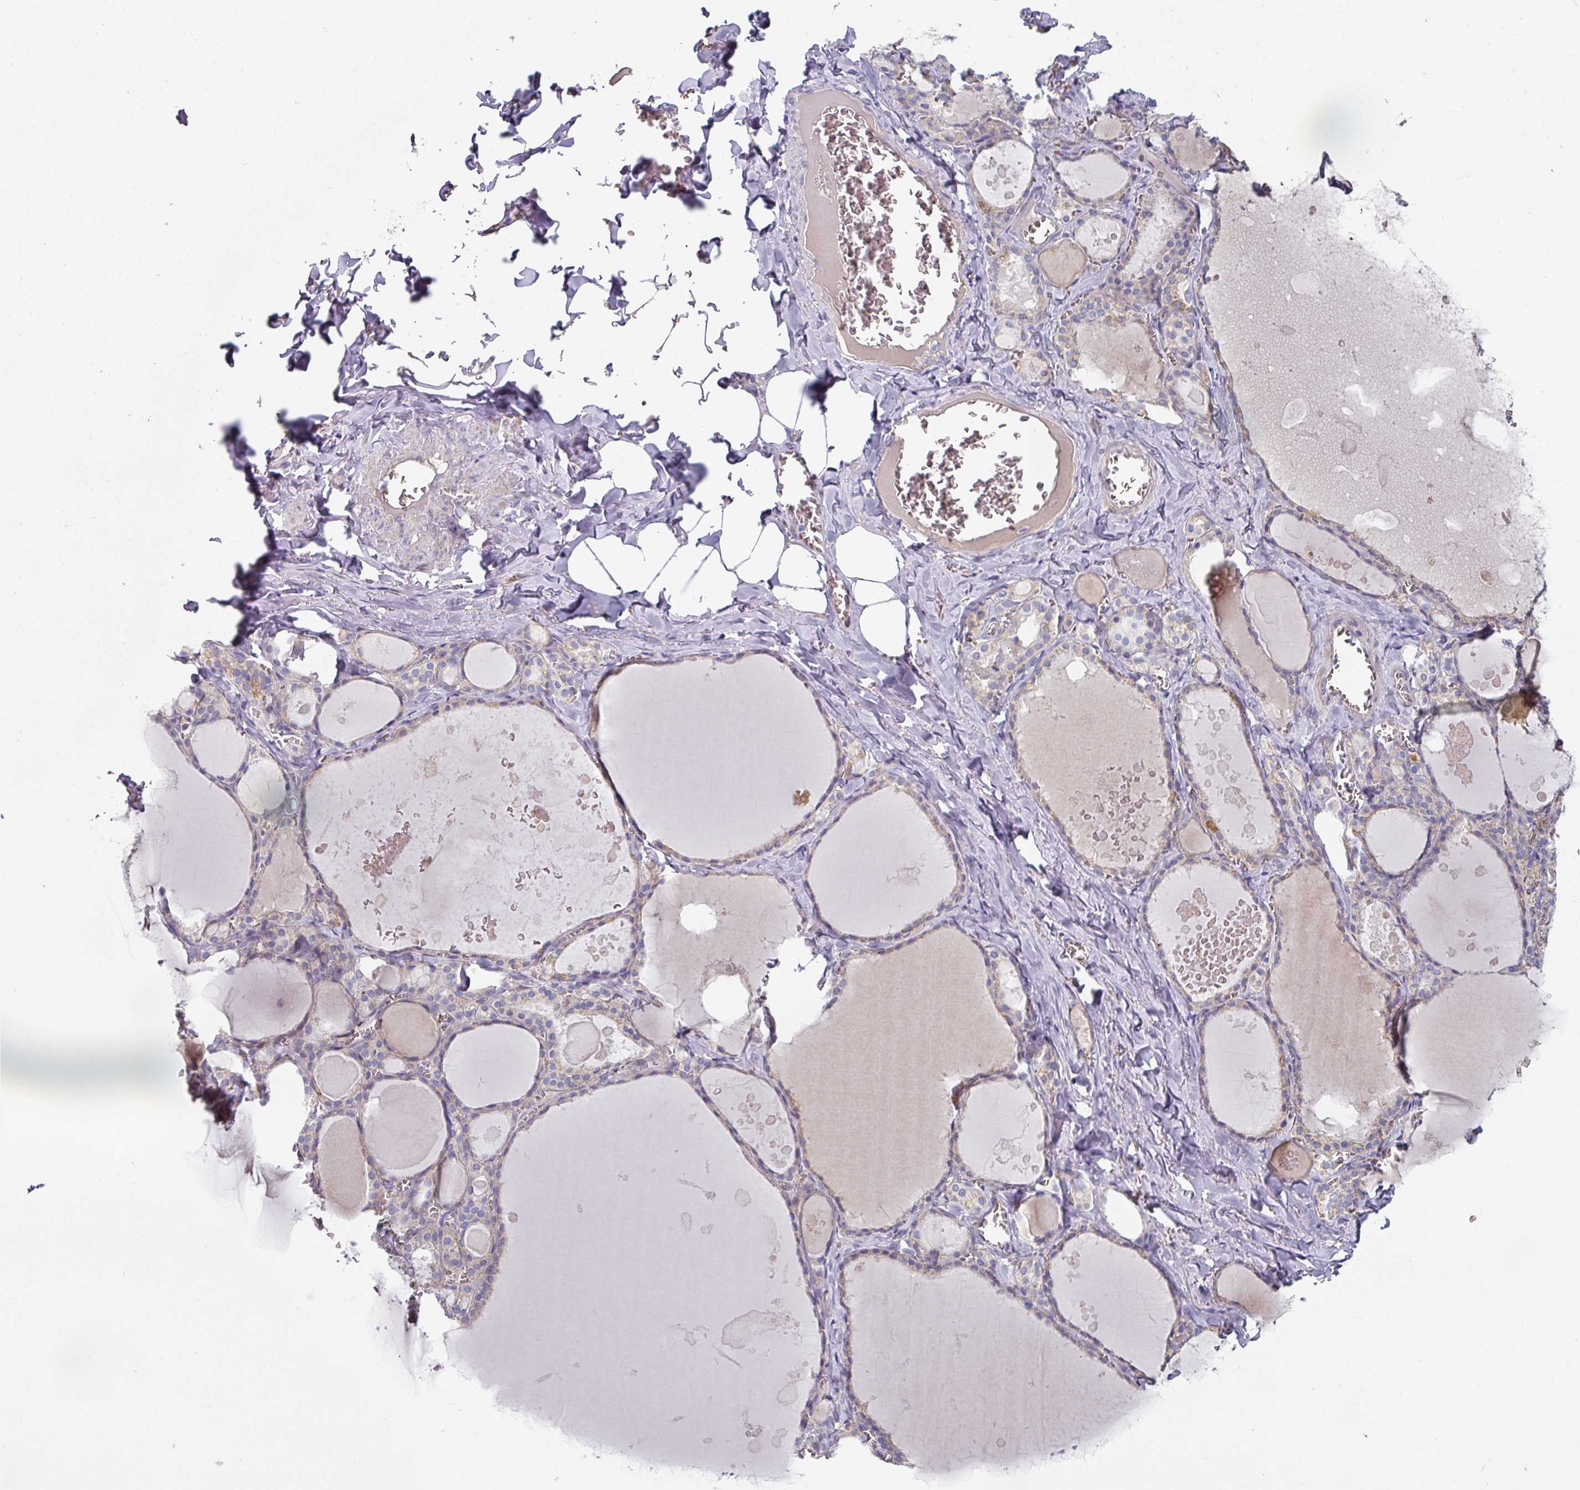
{"staining": {"intensity": "moderate", "quantity": "25%-75%", "location": "cytoplasmic/membranous"}, "tissue": "thyroid gland", "cell_type": "Glandular cells", "image_type": "normal", "snomed": [{"axis": "morphology", "description": "Normal tissue, NOS"}, {"axis": "topography", "description": "Thyroid gland"}], "caption": "About 25%-75% of glandular cells in normal human thyroid gland exhibit moderate cytoplasmic/membranous protein staining as visualized by brown immunohistochemical staining.", "gene": "PYROXD2", "patient": {"sex": "male", "age": 56}}